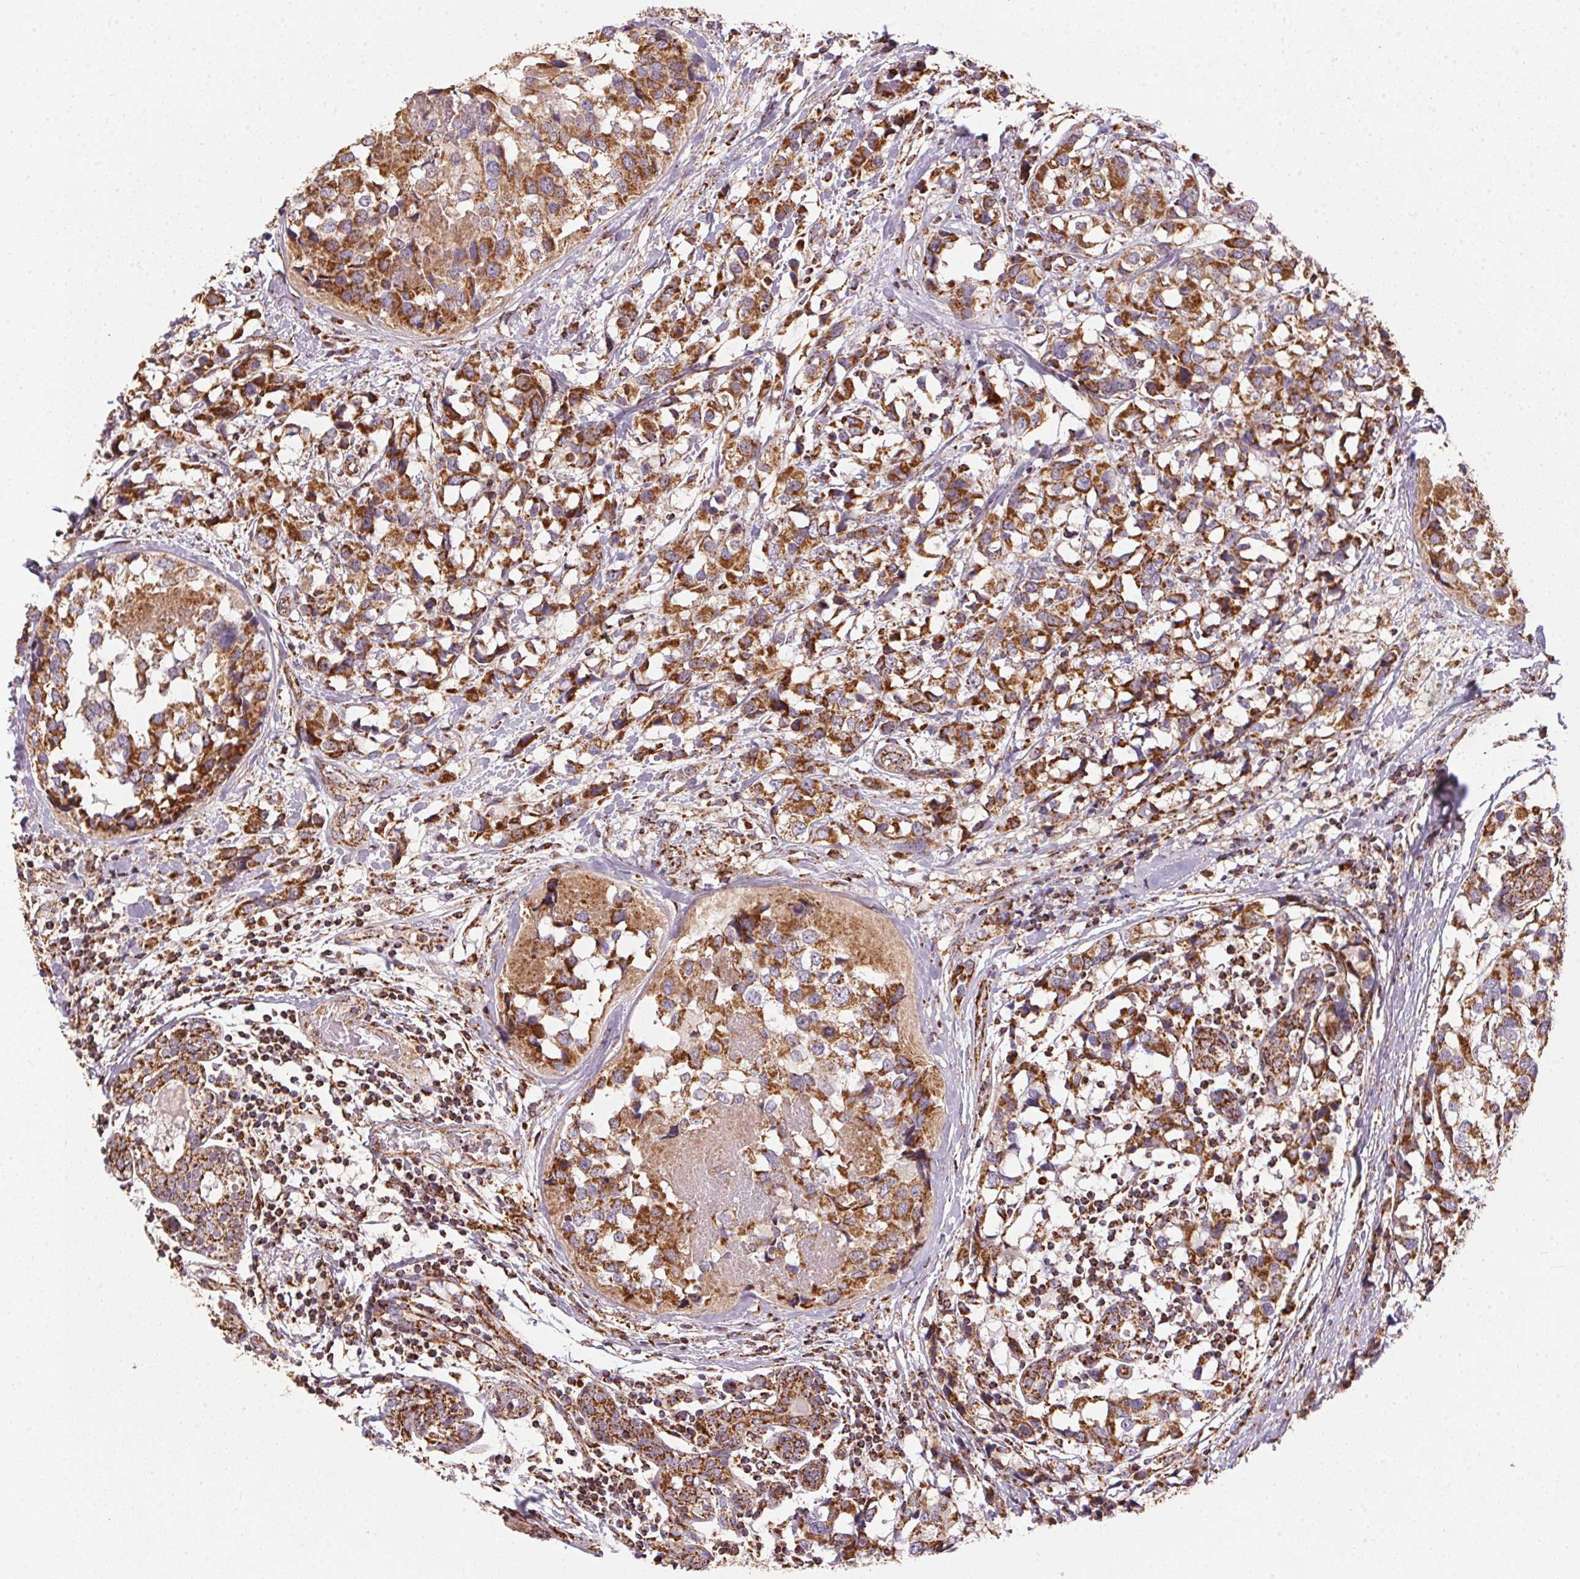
{"staining": {"intensity": "strong", "quantity": ">75%", "location": "cytoplasmic/membranous"}, "tissue": "breast cancer", "cell_type": "Tumor cells", "image_type": "cancer", "snomed": [{"axis": "morphology", "description": "Lobular carcinoma"}, {"axis": "topography", "description": "Breast"}], "caption": "An immunohistochemistry image of tumor tissue is shown. Protein staining in brown labels strong cytoplasmic/membranous positivity in breast cancer (lobular carcinoma) within tumor cells. (brown staining indicates protein expression, while blue staining denotes nuclei).", "gene": "NDUFS2", "patient": {"sex": "female", "age": 59}}